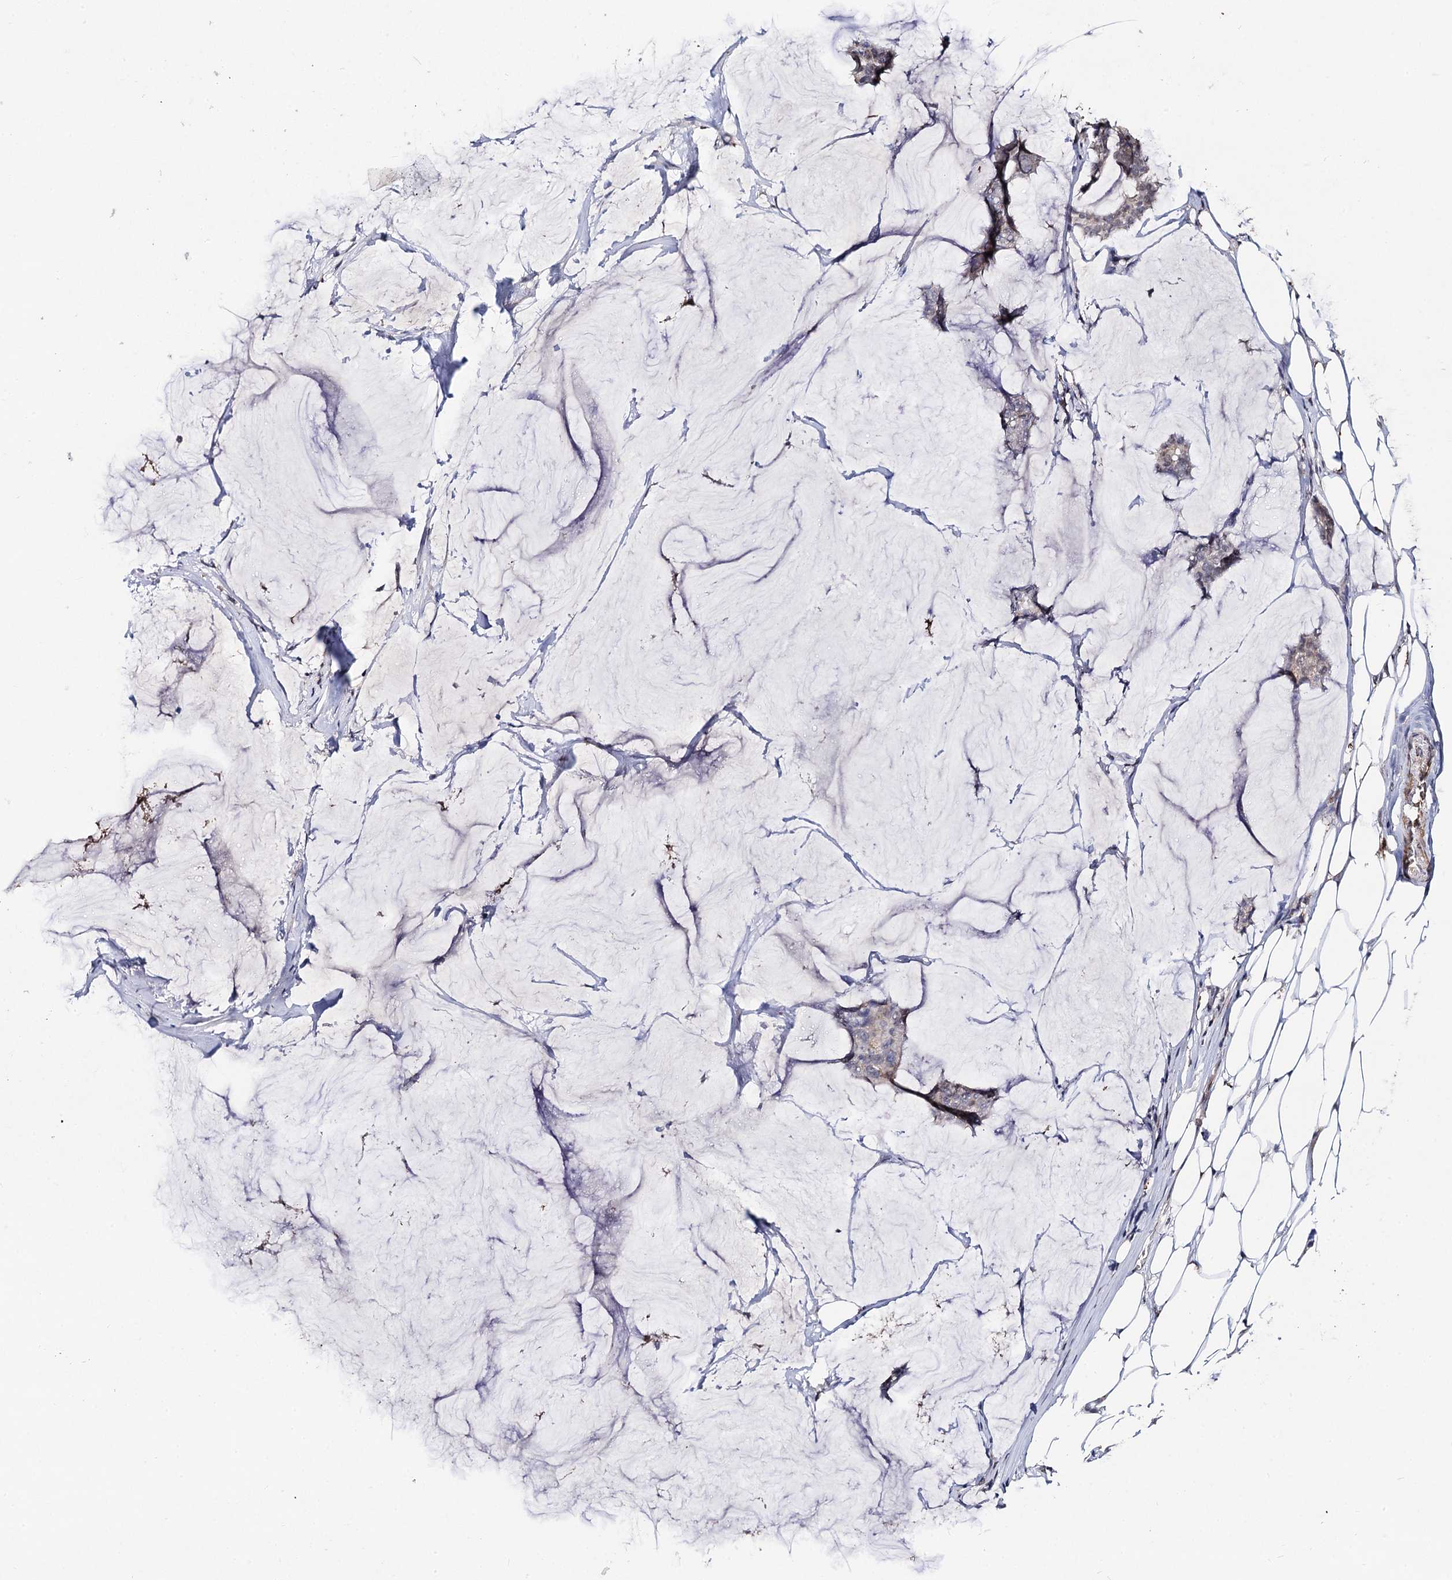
{"staining": {"intensity": "weak", "quantity": "<25%", "location": "nuclear"}, "tissue": "breast cancer", "cell_type": "Tumor cells", "image_type": "cancer", "snomed": [{"axis": "morphology", "description": "Duct carcinoma"}, {"axis": "topography", "description": "Breast"}], "caption": "Tumor cells are negative for brown protein staining in breast intraductal carcinoma.", "gene": "PPTC7", "patient": {"sex": "female", "age": 93}}